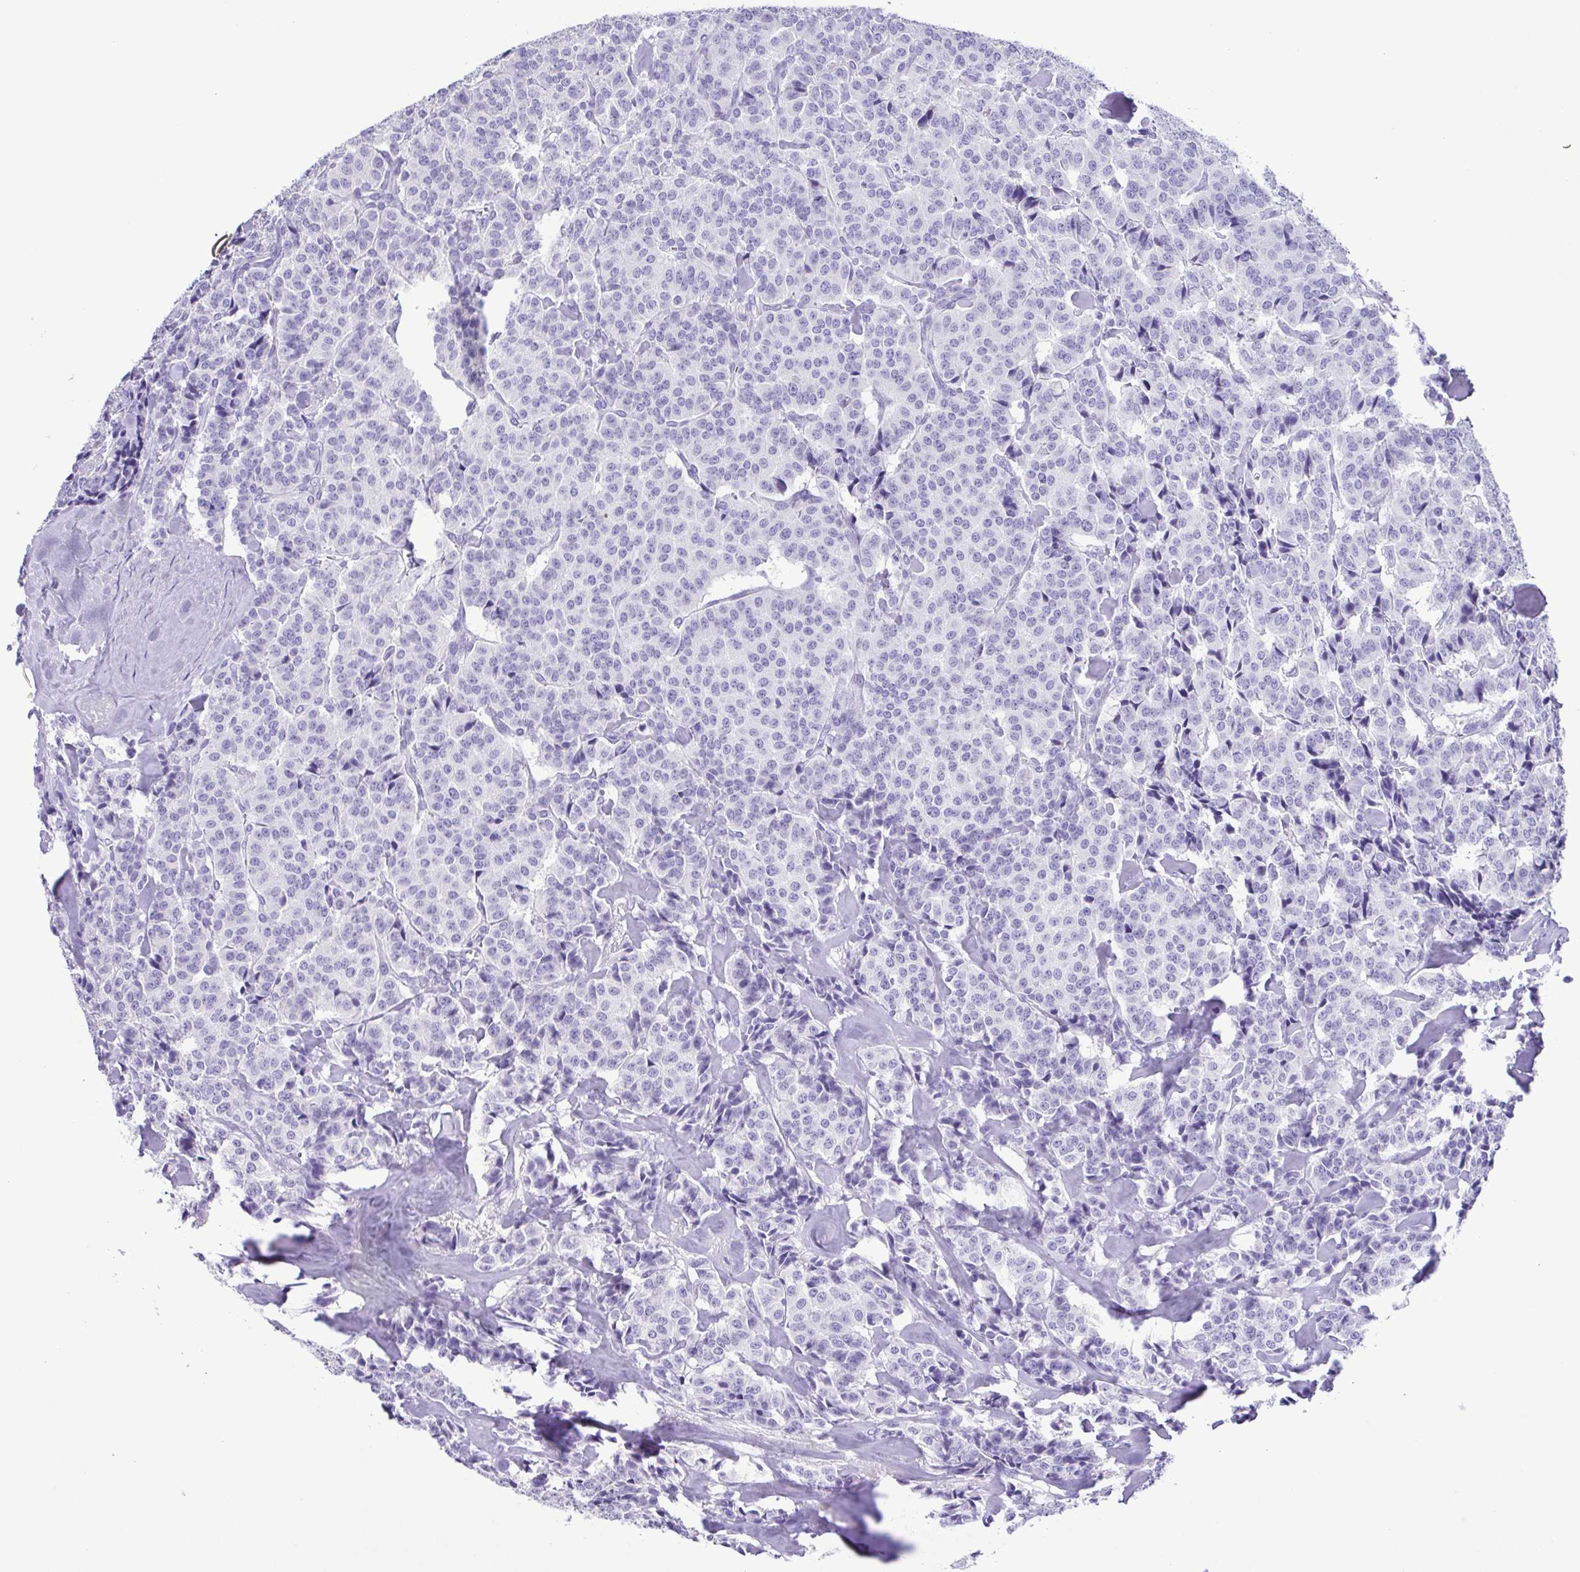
{"staining": {"intensity": "negative", "quantity": "none", "location": "none"}, "tissue": "carcinoid", "cell_type": "Tumor cells", "image_type": "cancer", "snomed": [{"axis": "morphology", "description": "Normal tissue, NOS"}, {"axis": "morphology", "description": "Carcinoid, malignant, NOS"}, {"axis": "topography", "description": "Lung"}], "caption": "An image of human malignant carcinoid is negative for staining in tumor cells.", "gene": "CASP14", "patient": {"sex": "female", "age": 46}}